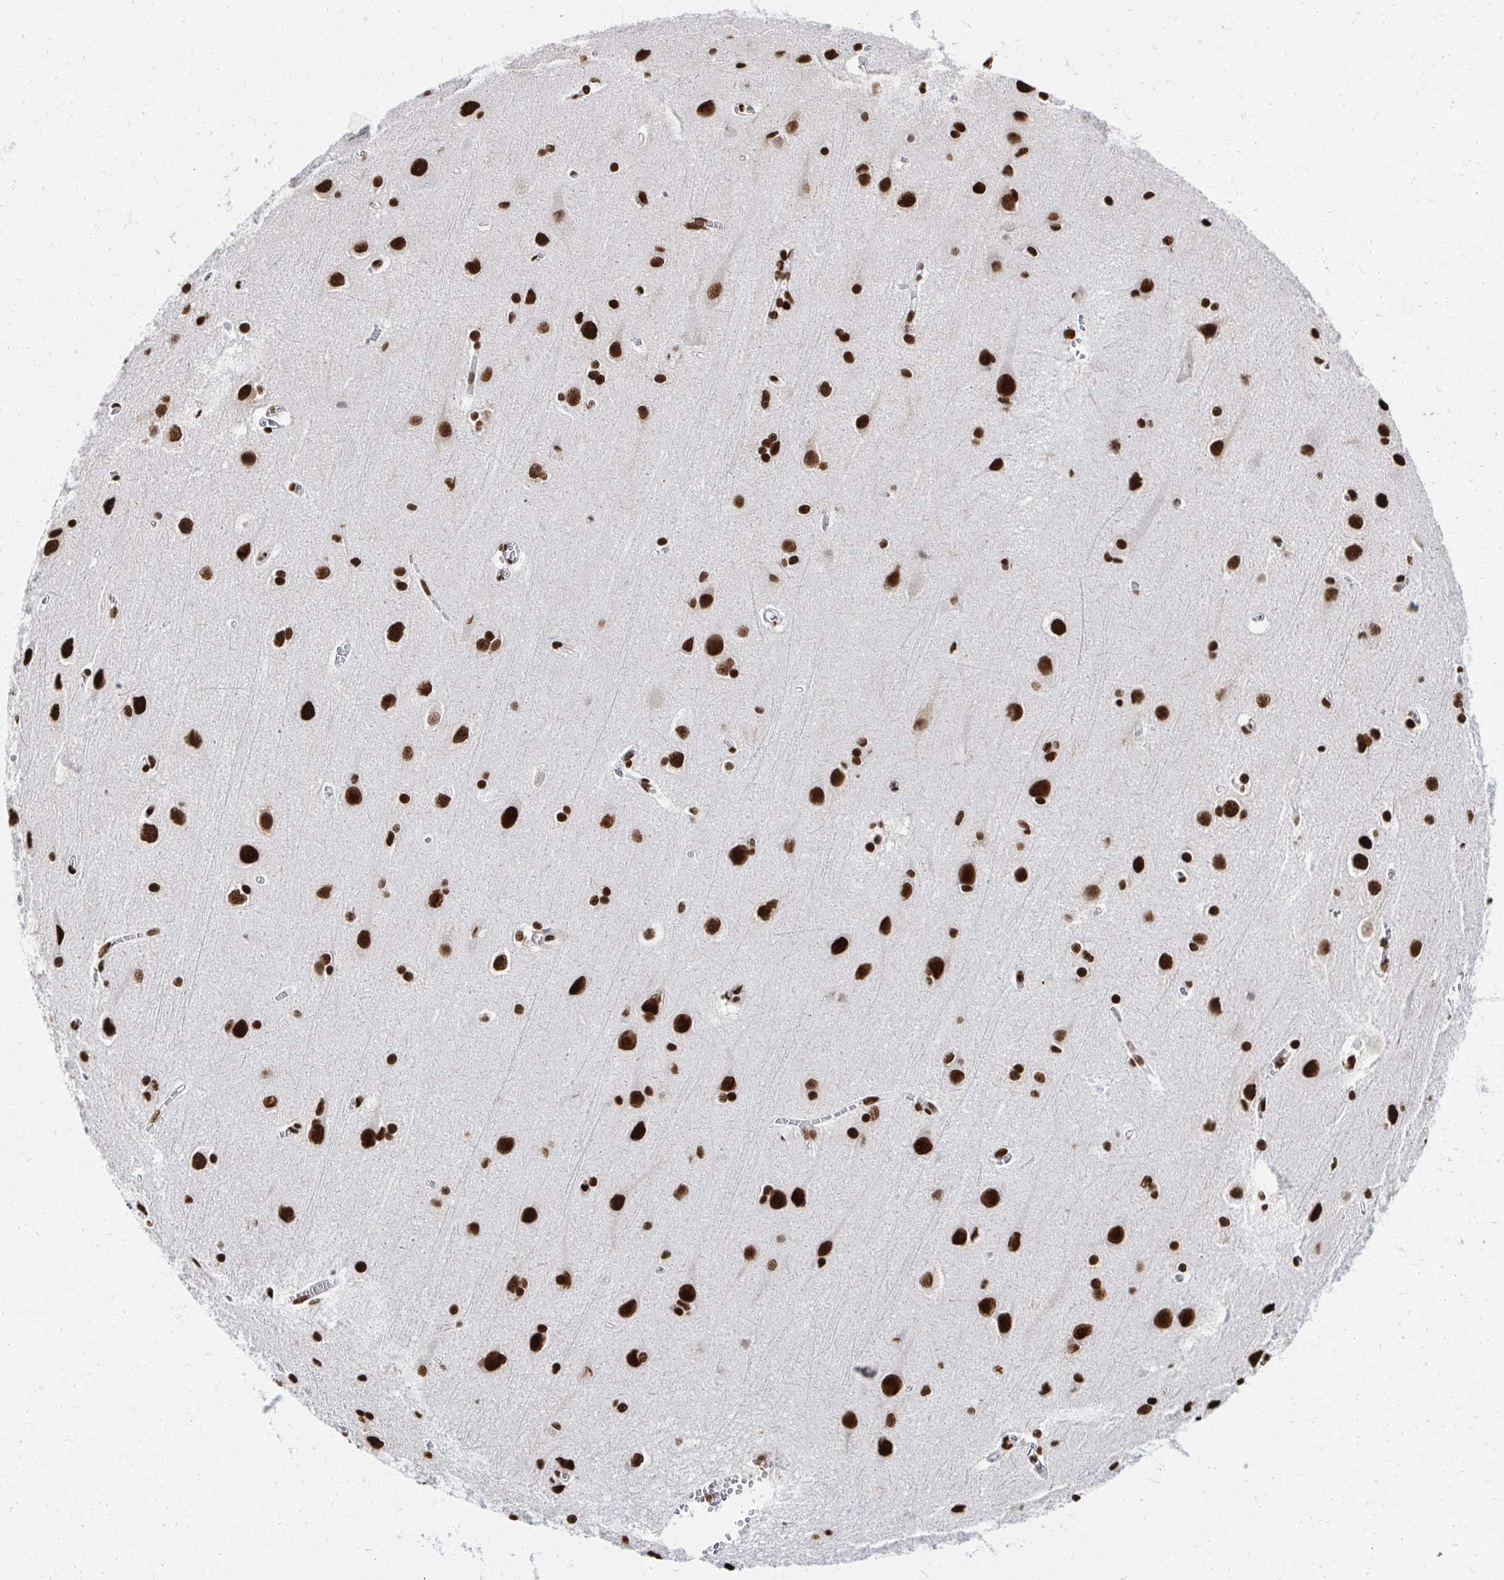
{"staining": {"intensity": "moderate", "quantity": ">75%", "location": "nuclear"}, "tissue": "cerebral cortex", "cell_type": "Endothelial cells", "image_type": "normal", "snomed": [{"axis": "morphology", "description": "Normal tissue, NOS"}, {"axis": "topography", "description": "Cerebral cortex"}], "caption": "A high-resolution photomicrograph shows immunohistochemistry (IHC) staining of normal cerebral cortex, which shows moderate nuclear positivity in about >75% of endothelial cells. (DAB IHC, brown staining for protein, blue staining for nuclei).", "gene": "RBBP4", "patient": {"sex": "male", "age": 37}}